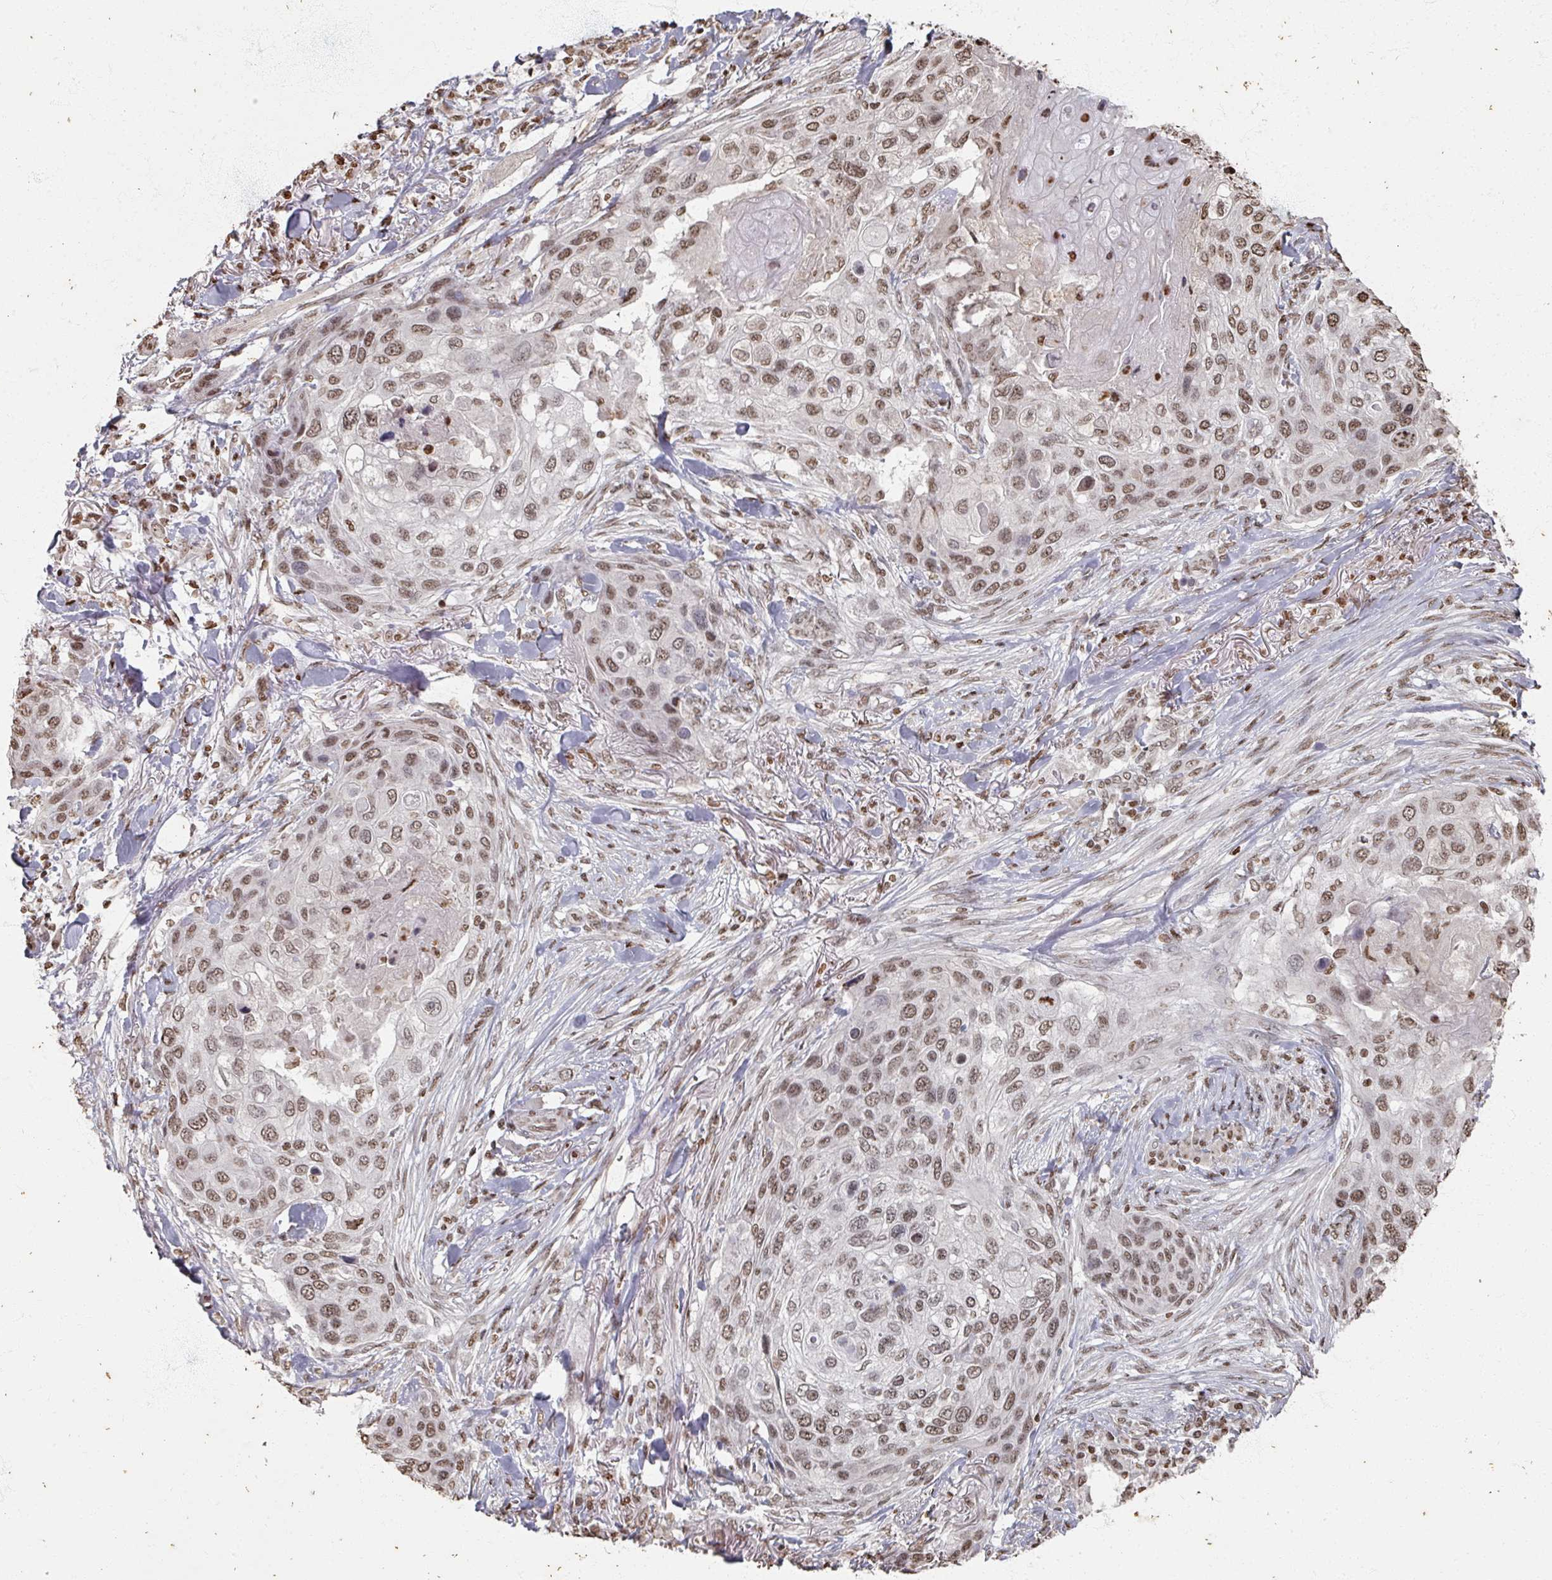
{"staining": {"intensity": "moderate", "quantity": ">75%", "location": "nuclear"}, "tissue": "skin cancer", "cell_type": "Tumor cells", "image_type": "cancer", "snomed": [{"axis": "morphology", "description": "Squamous cell carcinoma, NOS"}, {"axis": "topography", "description": "Skin"}], "caption": "Skin cancer stained with a brown dye displays moderate nuclear positive positivity in approximately >75% of tumor cells.", "gene": "DCUN1D5", "patient": {"sex": "female", "age": 87}}